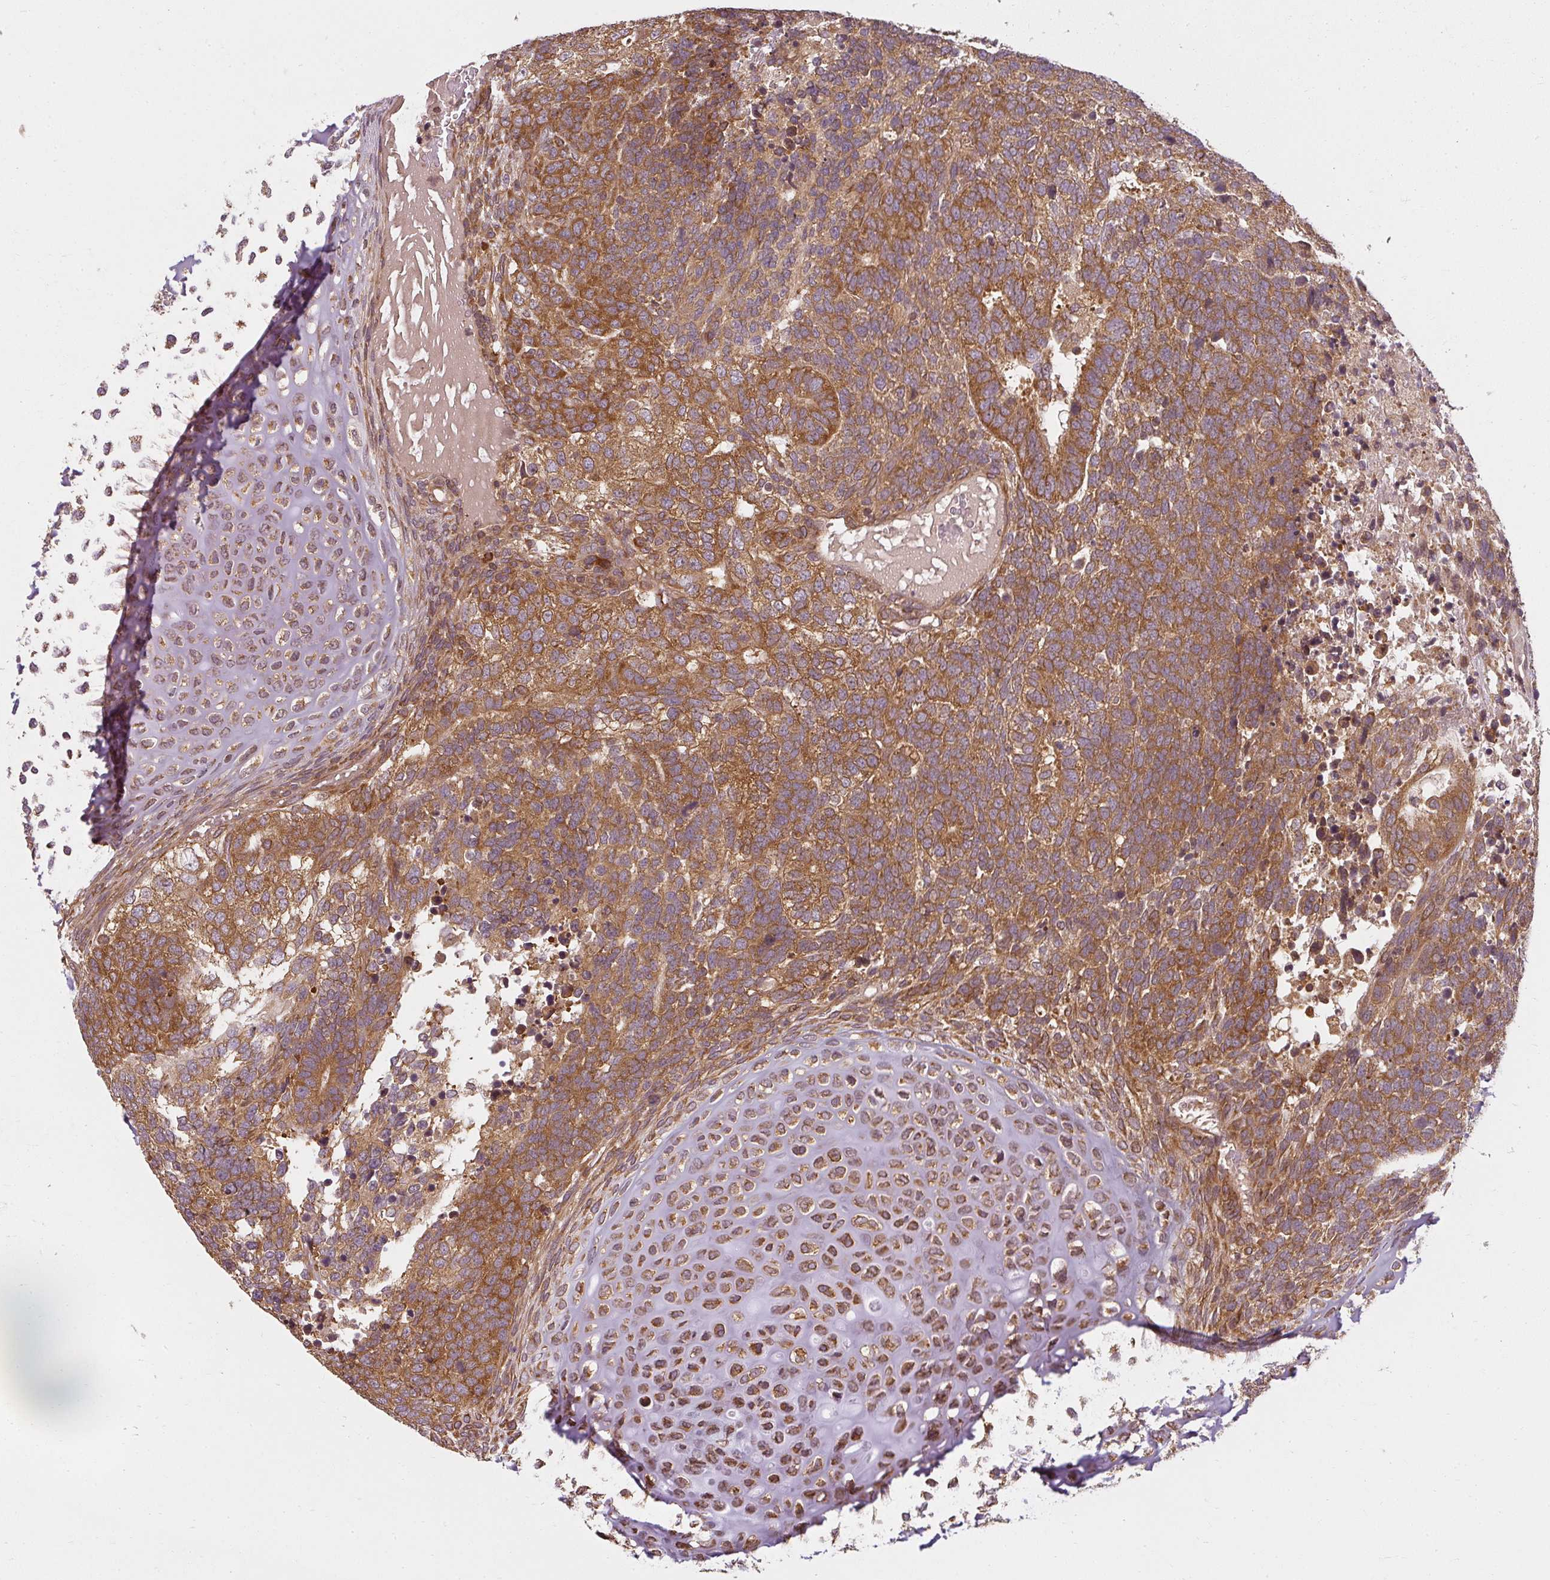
{"staining": {"intensity": "strong", "quantity": ">75%", "location": "cytoplasmic/membranous"}, "tissue": "testis cancer", "cell_type": "Tumor cells", "image_type": "cancer", "snomed": [{"axis": "morphology", "description": "Carcinoma, Embryonal, NOS"}, {"axis": "topography", "description": "Testis"}], "caption": "An image of embryonal carcinoma (testis) stained for a protein shows strong cytoplasmic/membranous brown staining in tumor cells. (brown staining indicates protein expression, while blue staining denotes nuclei).", "gene": "RPL24", "patient": {"sex": "male", "age": 23}}